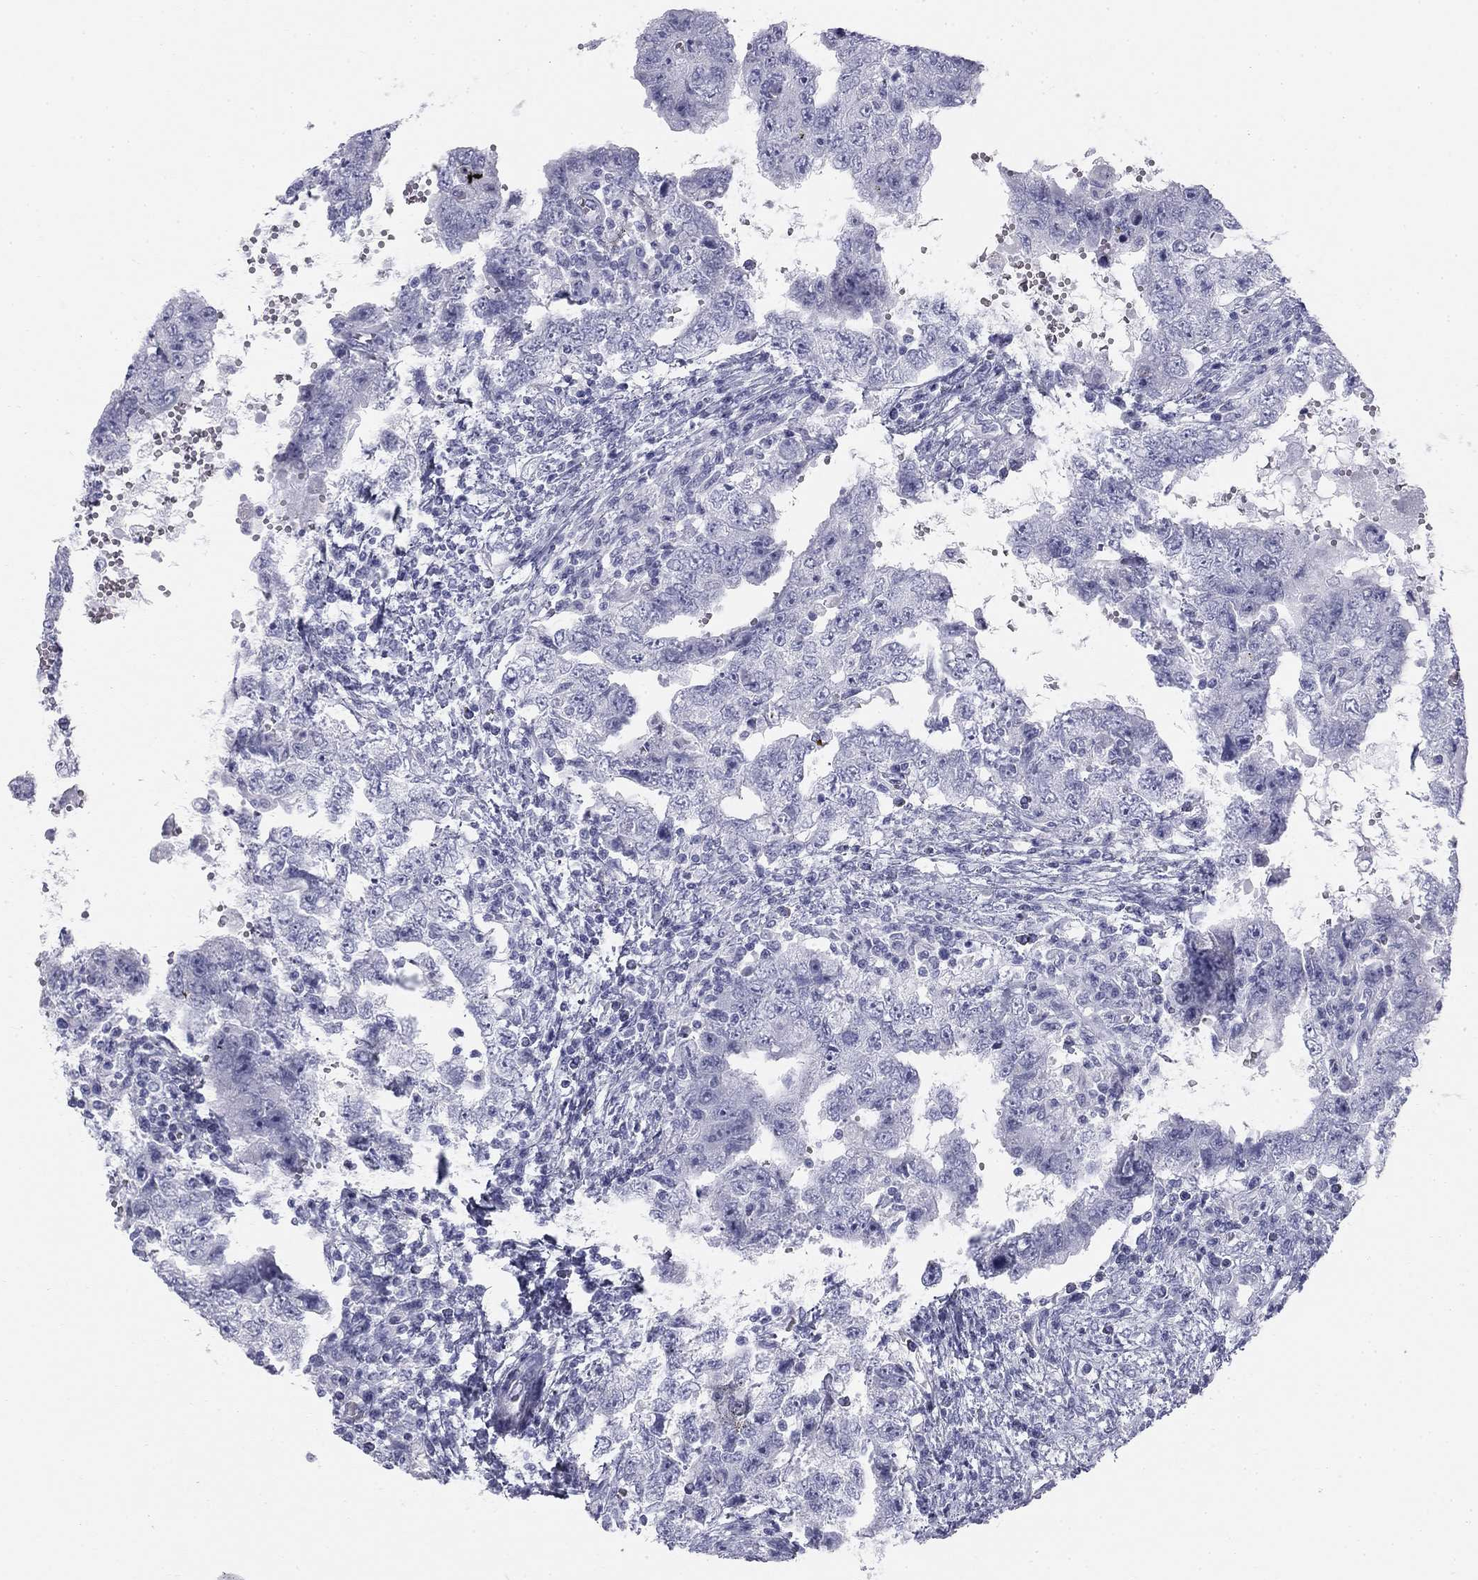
{"staining": {"intensity": "negative", "quantity": "none", "location": "none"}, "tissue": "testis cancer", "cell_type": "Tumor cells", "image_type": "cancer", "snomed": [{"axis": "morphology", "description": "Carcinoma, Embryonal, NOS"}, {"axis": "topography", "description": "Testis"}], "caption": "Tumor cells are negative for protein expression in human embryonal carcinoma (testis). (DAB (3,3'-diaminobenzidine) immunohistochemistry (IHC) with hematoxylin counter stain).", "gene": "SULT2B1", "patient": {"sex": "male", "age": 26}}